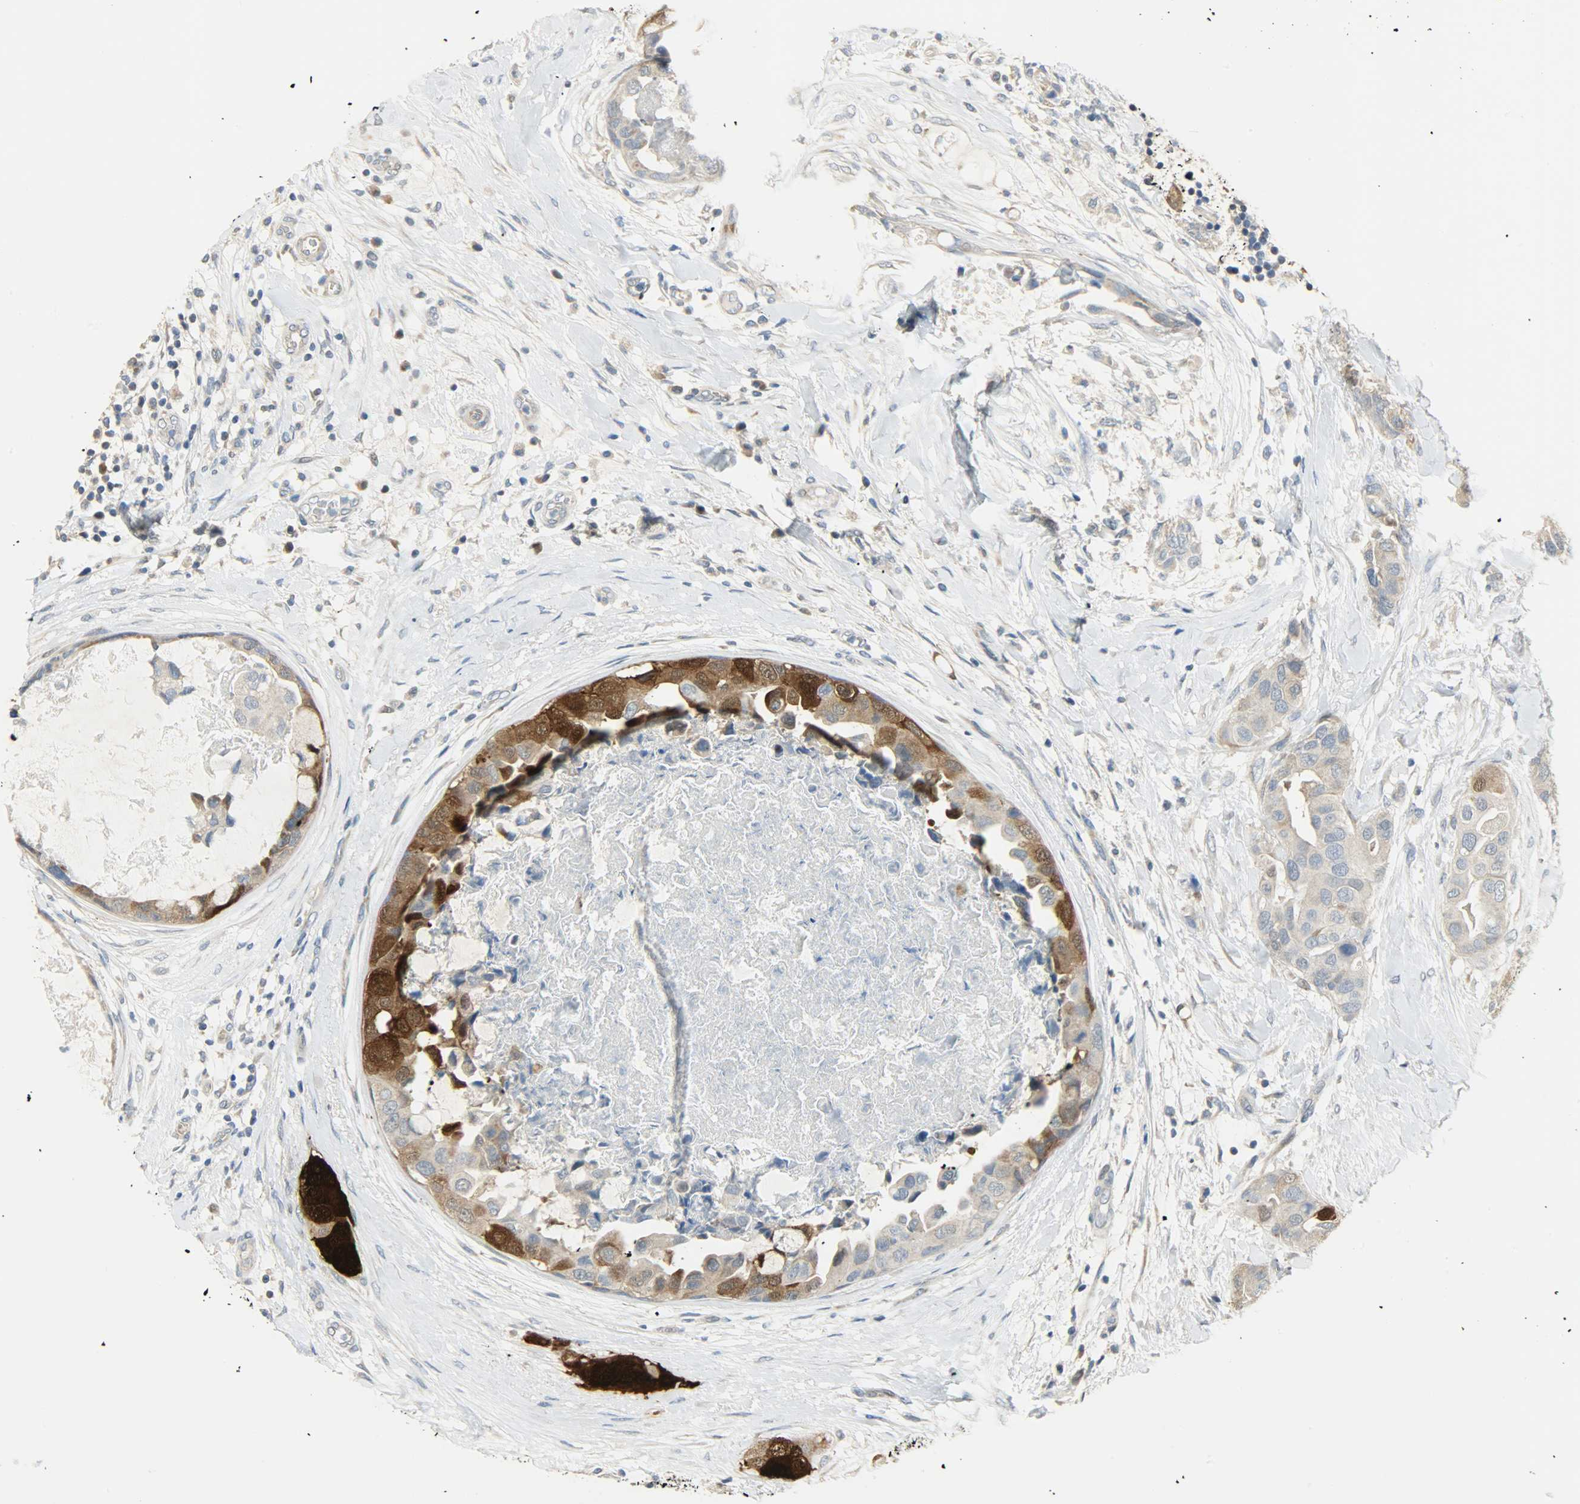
{"staining": {"intensity": "strong", "quantity": "25%-75%", "location": "cytoplasmic/membranous"}, "tissue": "breast cancer", "cell_type": "Tumor cells", "image_type": "cancer", "snomed": [{"axis": "morphology", "description": "Duct carcinoma"}, {"axis": "topography", "description": "Breast"}], "caption": "Protein staining of breast invasive ductal carcinoma tissue demonstrates strong cytoplasmic/membranous expression in about 25%-75% of tumor cells.", "gene": "PPP1R1B", "patient": {"sex": "female", "age": 40}}